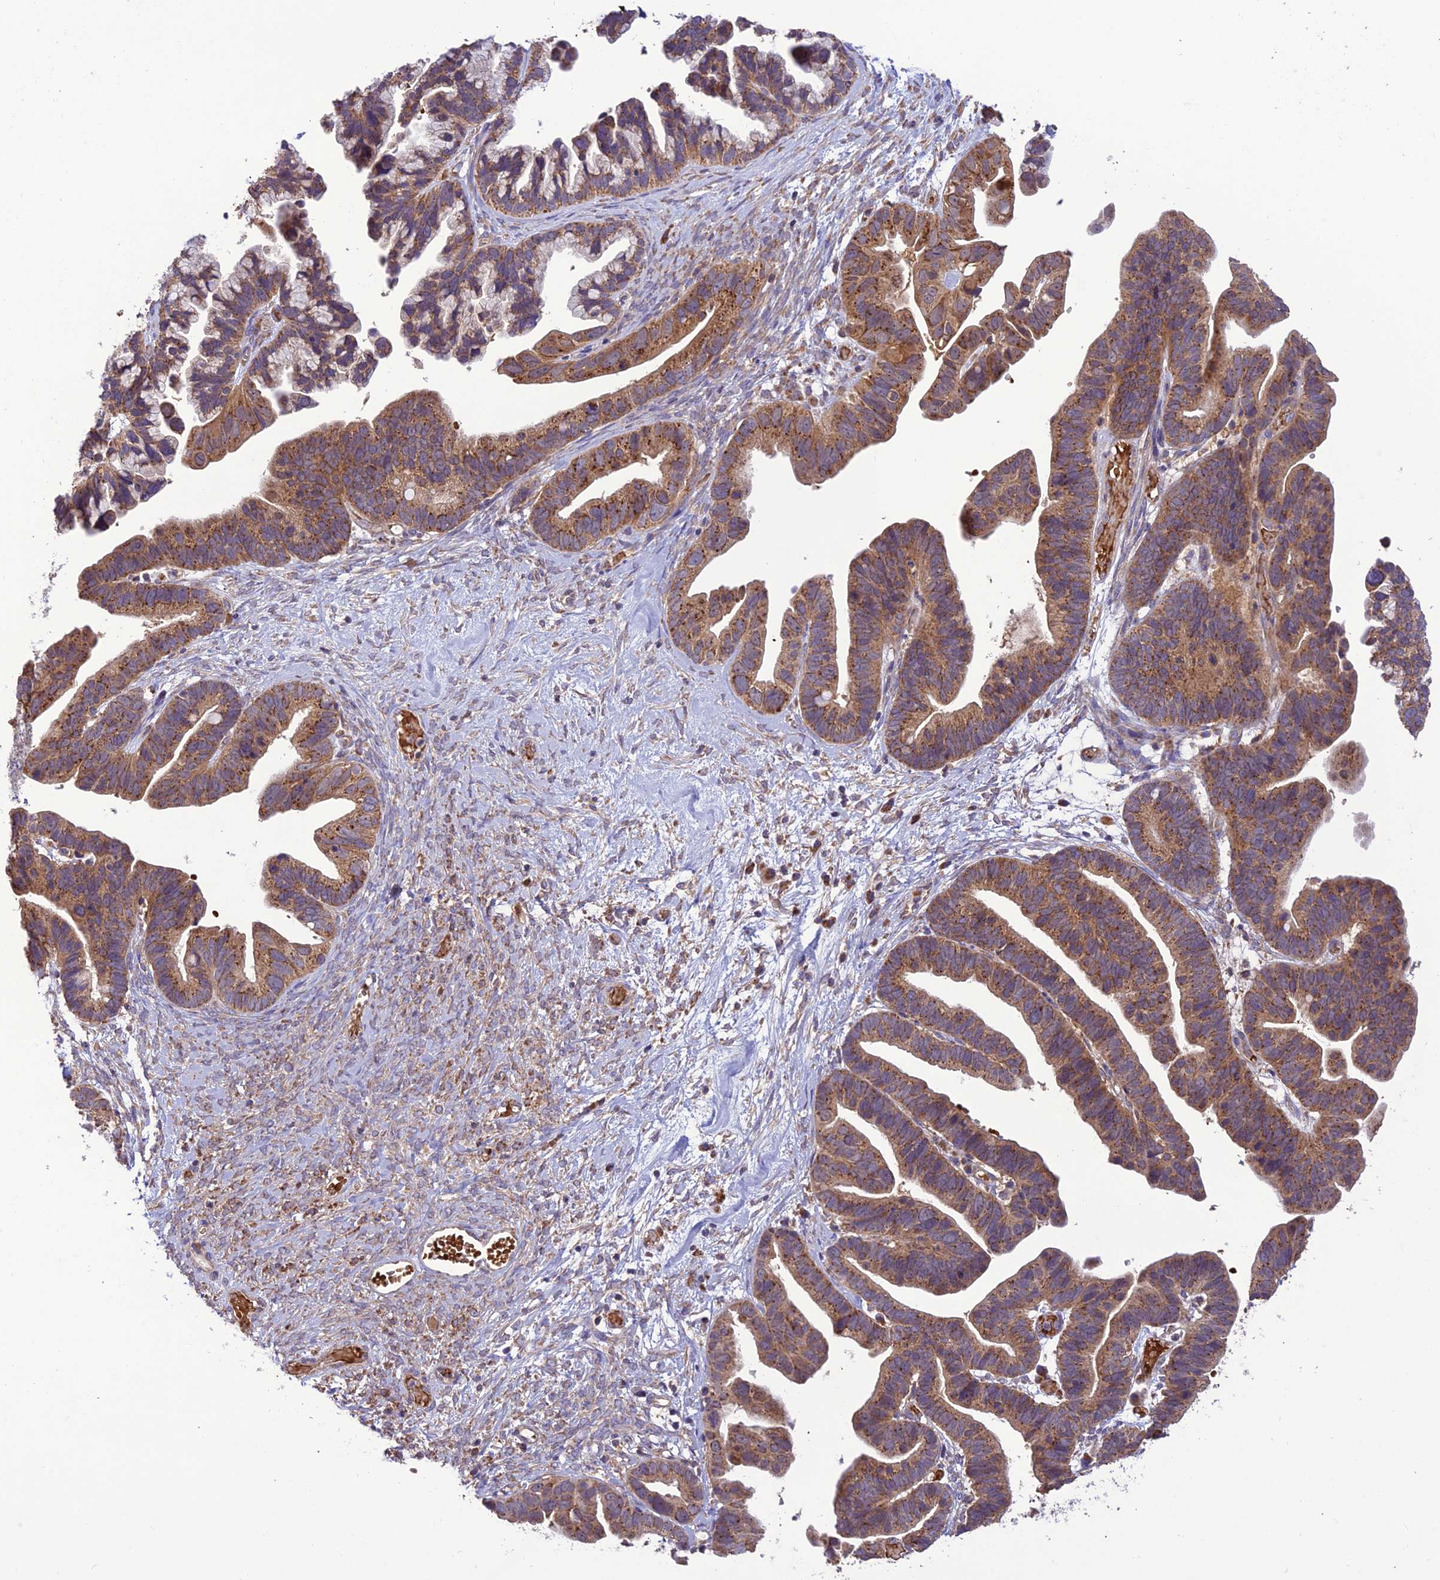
{"staining": {"intensity": "moderate", "quantity": ">75%", "location": "cytoplasmic/membranous"}, "tissue": "ovarian cancer", "cell_type": "Tumor cells", "image_type": "cancer", "snomed": [{"axis": "morphology", "description": "Cystadenocarcinoma, serous, NOS"}, {"axis": "topography", "description": "Ovary"}], "caption": "A photomicrograph showing moderate cytoplasmic/membranous staining in approximately >75% of tumor cells in ovarian cancer (serous cystadenocarcinoma), as visualized by brown immunohistochemical staining.", "gene": "NDUFAF1", "patient": {"sex": "female", "age": 56}}